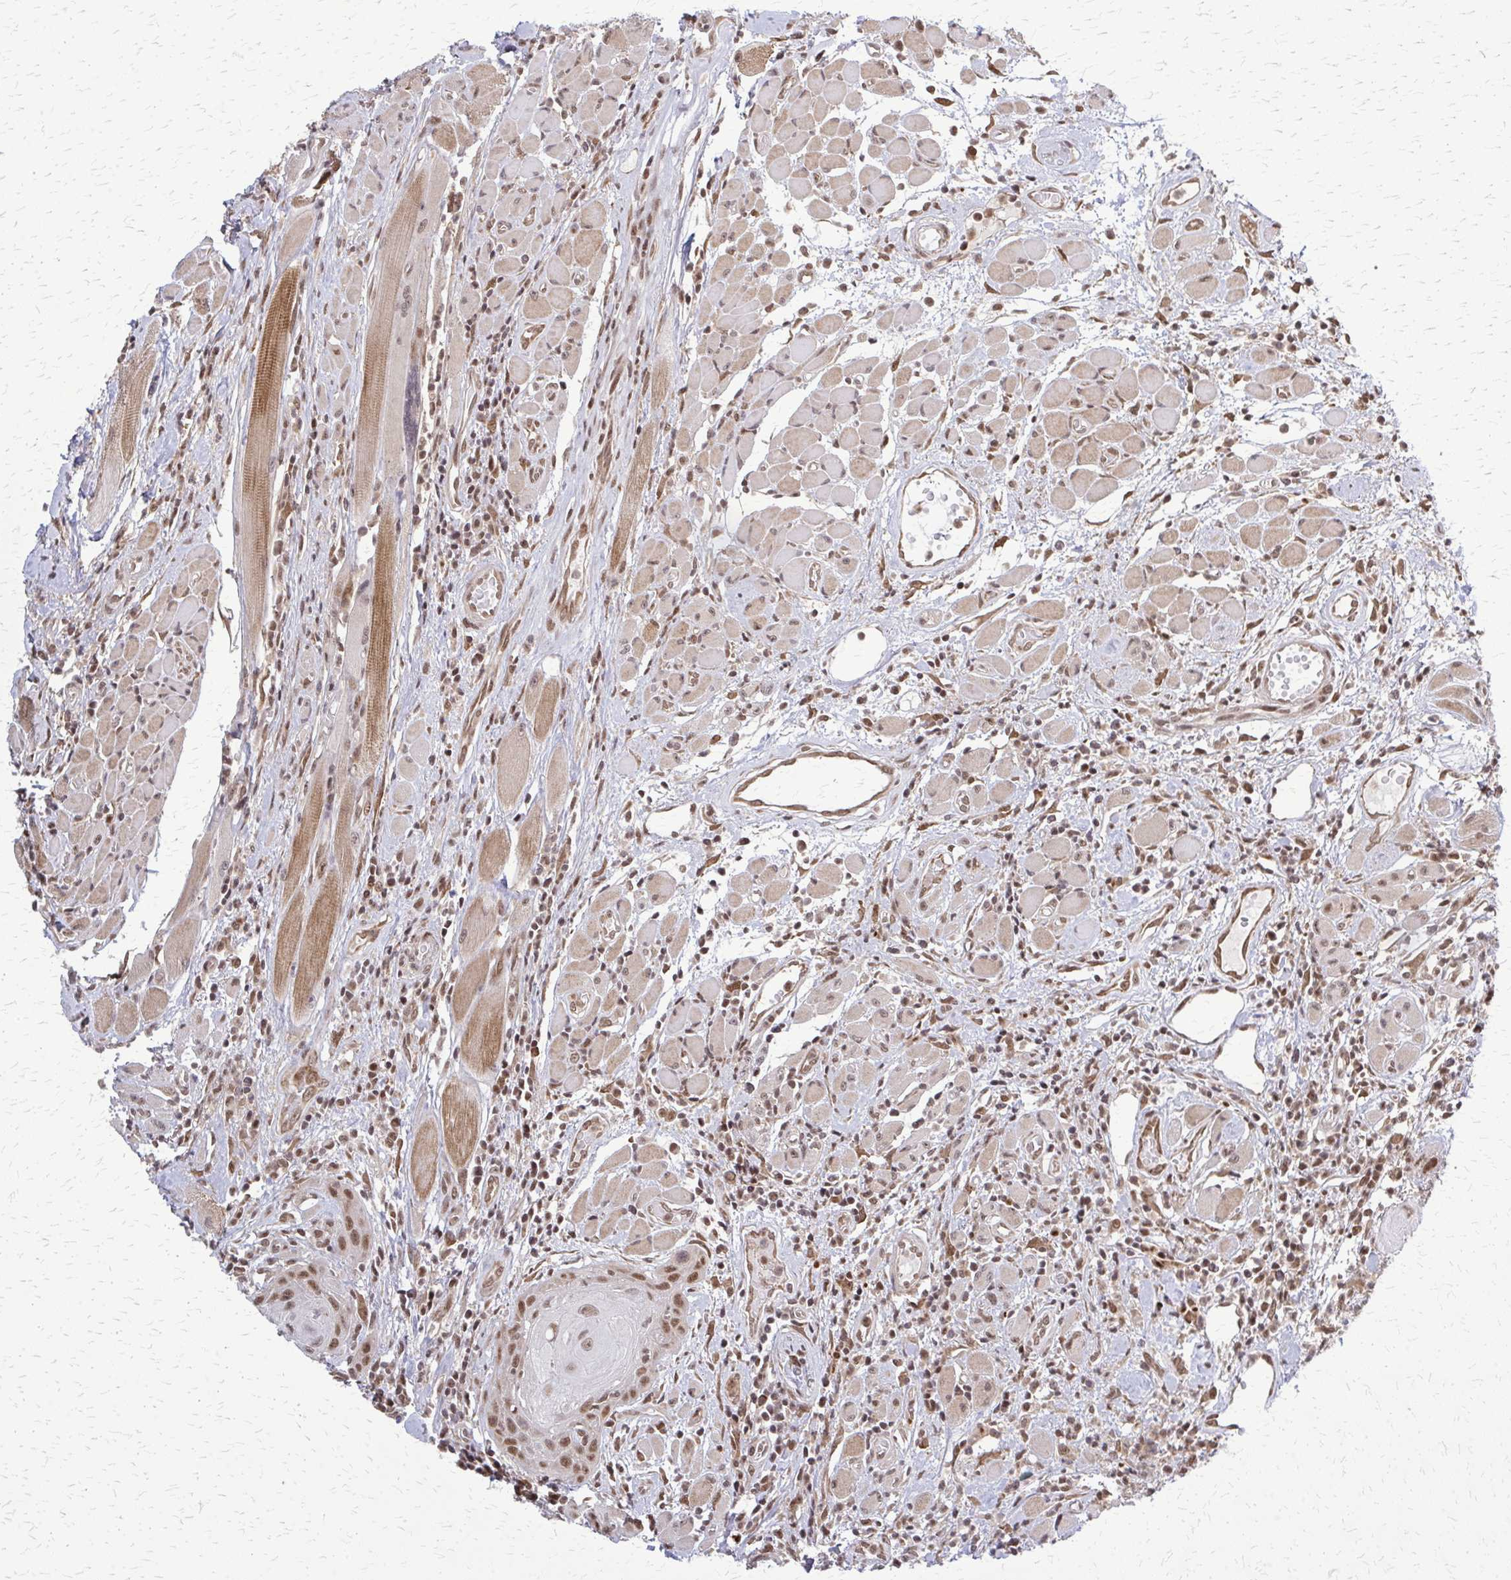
{"staining": {"intensity": "moderate", "quantity": ">75%", "location": "nuclear"}, "tissue": "head and neck cancer", "cell_type": "Tumor cells", "image_type": "cancer", "snomed": [{"axis": "morphology", "description": "Squamous cell carcinoma, NOS"}, {"axis": "topography", "description": "Head-Neck"}], "caption": "Tumor cells demonstrate moderate nuclear positivity in approximately >75% of cells in squamous cell carcinoma (head and neck).", "gene": "HDAC3", "patient": {"sex": "female", "age": 59}}